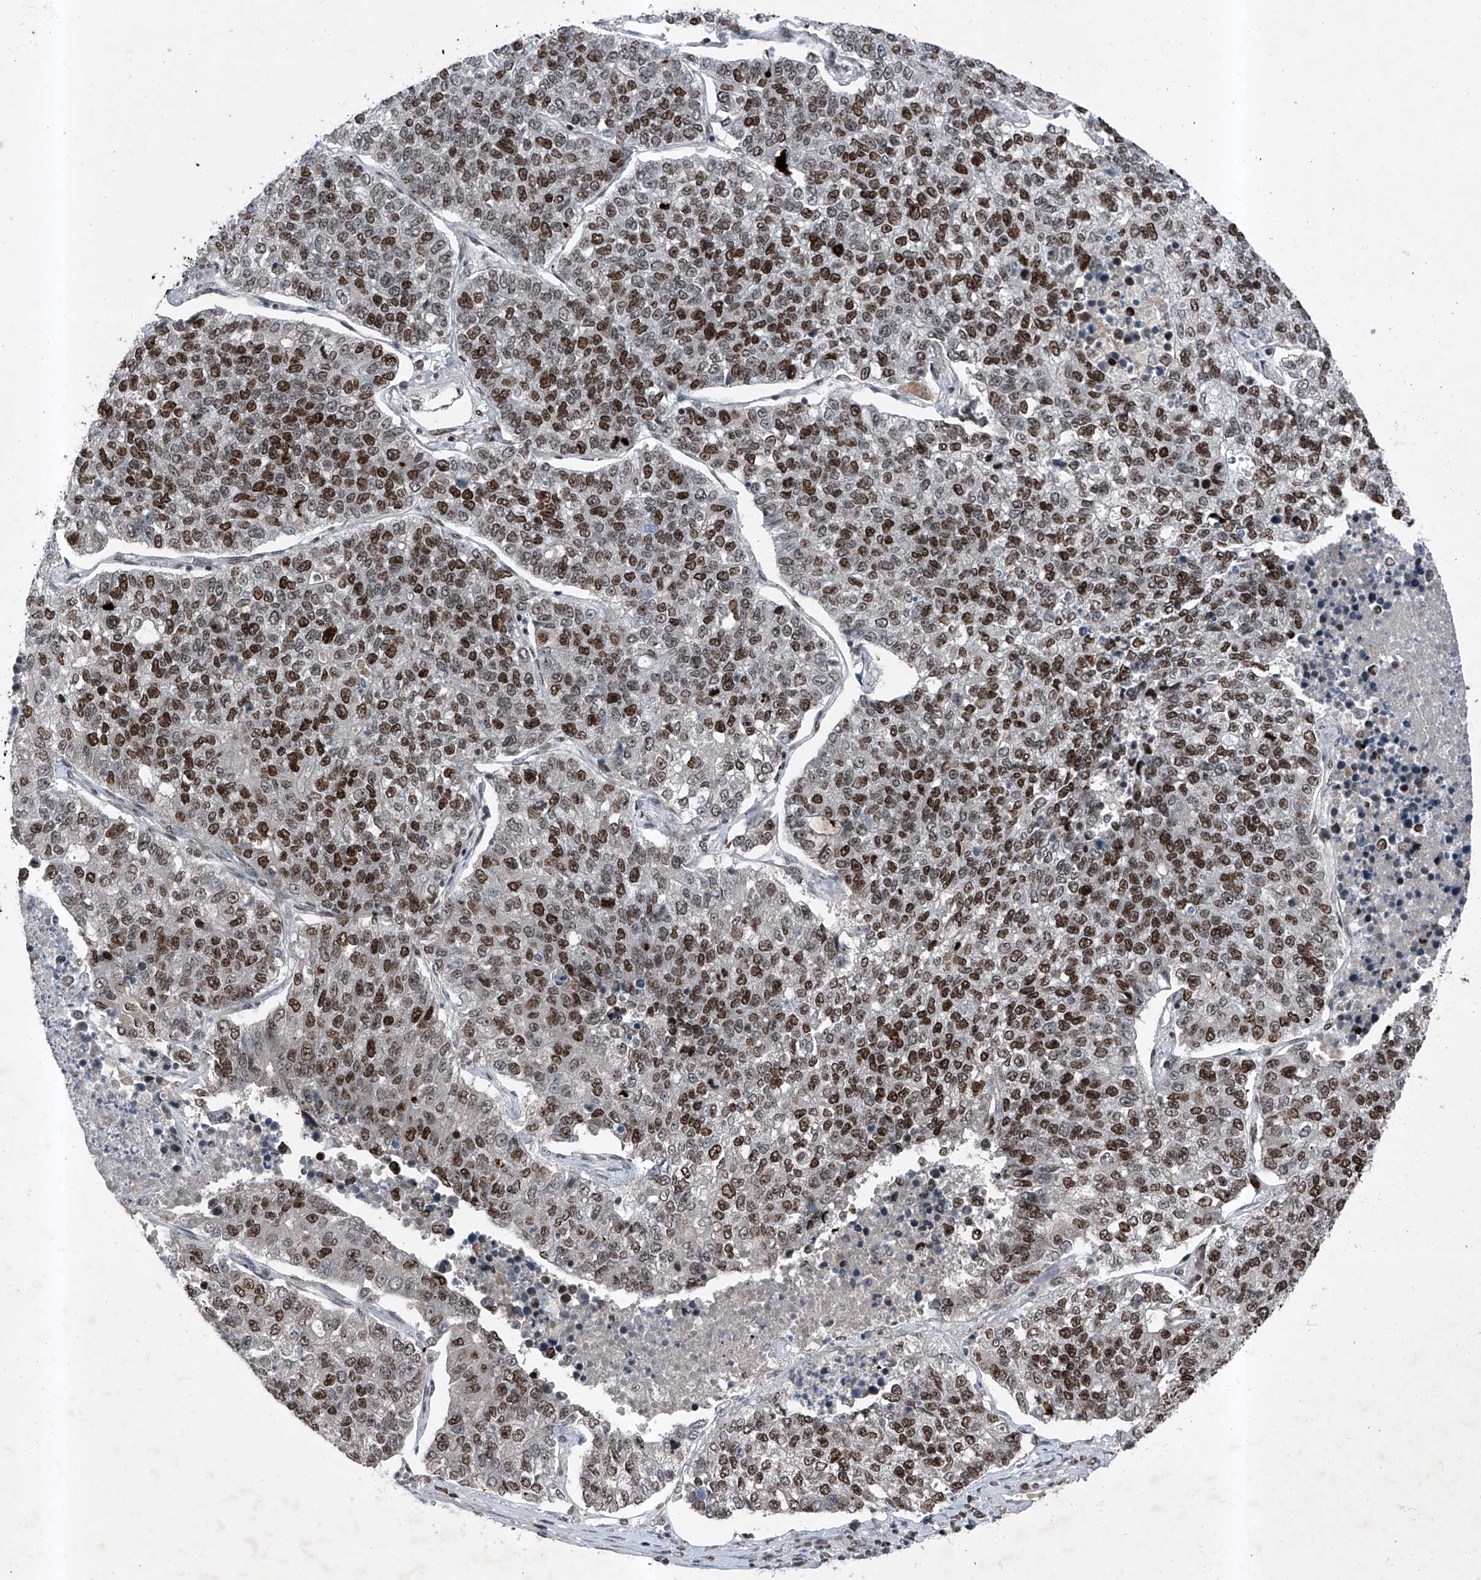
{"staining": {"intensity": "strong", "quantity": ">75%", "location": "nuclear"}, "tissue": "lung cancer", "cell_type": "Tumor cells", "image_type": "cancer", "snomed": [{"axis": "morphology", "description": "Adenocarcinoma, NOS"}, {"axis": "topography", "description": "Lung"}], "caption": "Strong nuclear positivity for a protein is present in approximately >75% of tumor cells of adenocarcinoma (lung) using IHC.", "gene": "BMI1", "patient": {"sex": "male", "age": 49}}